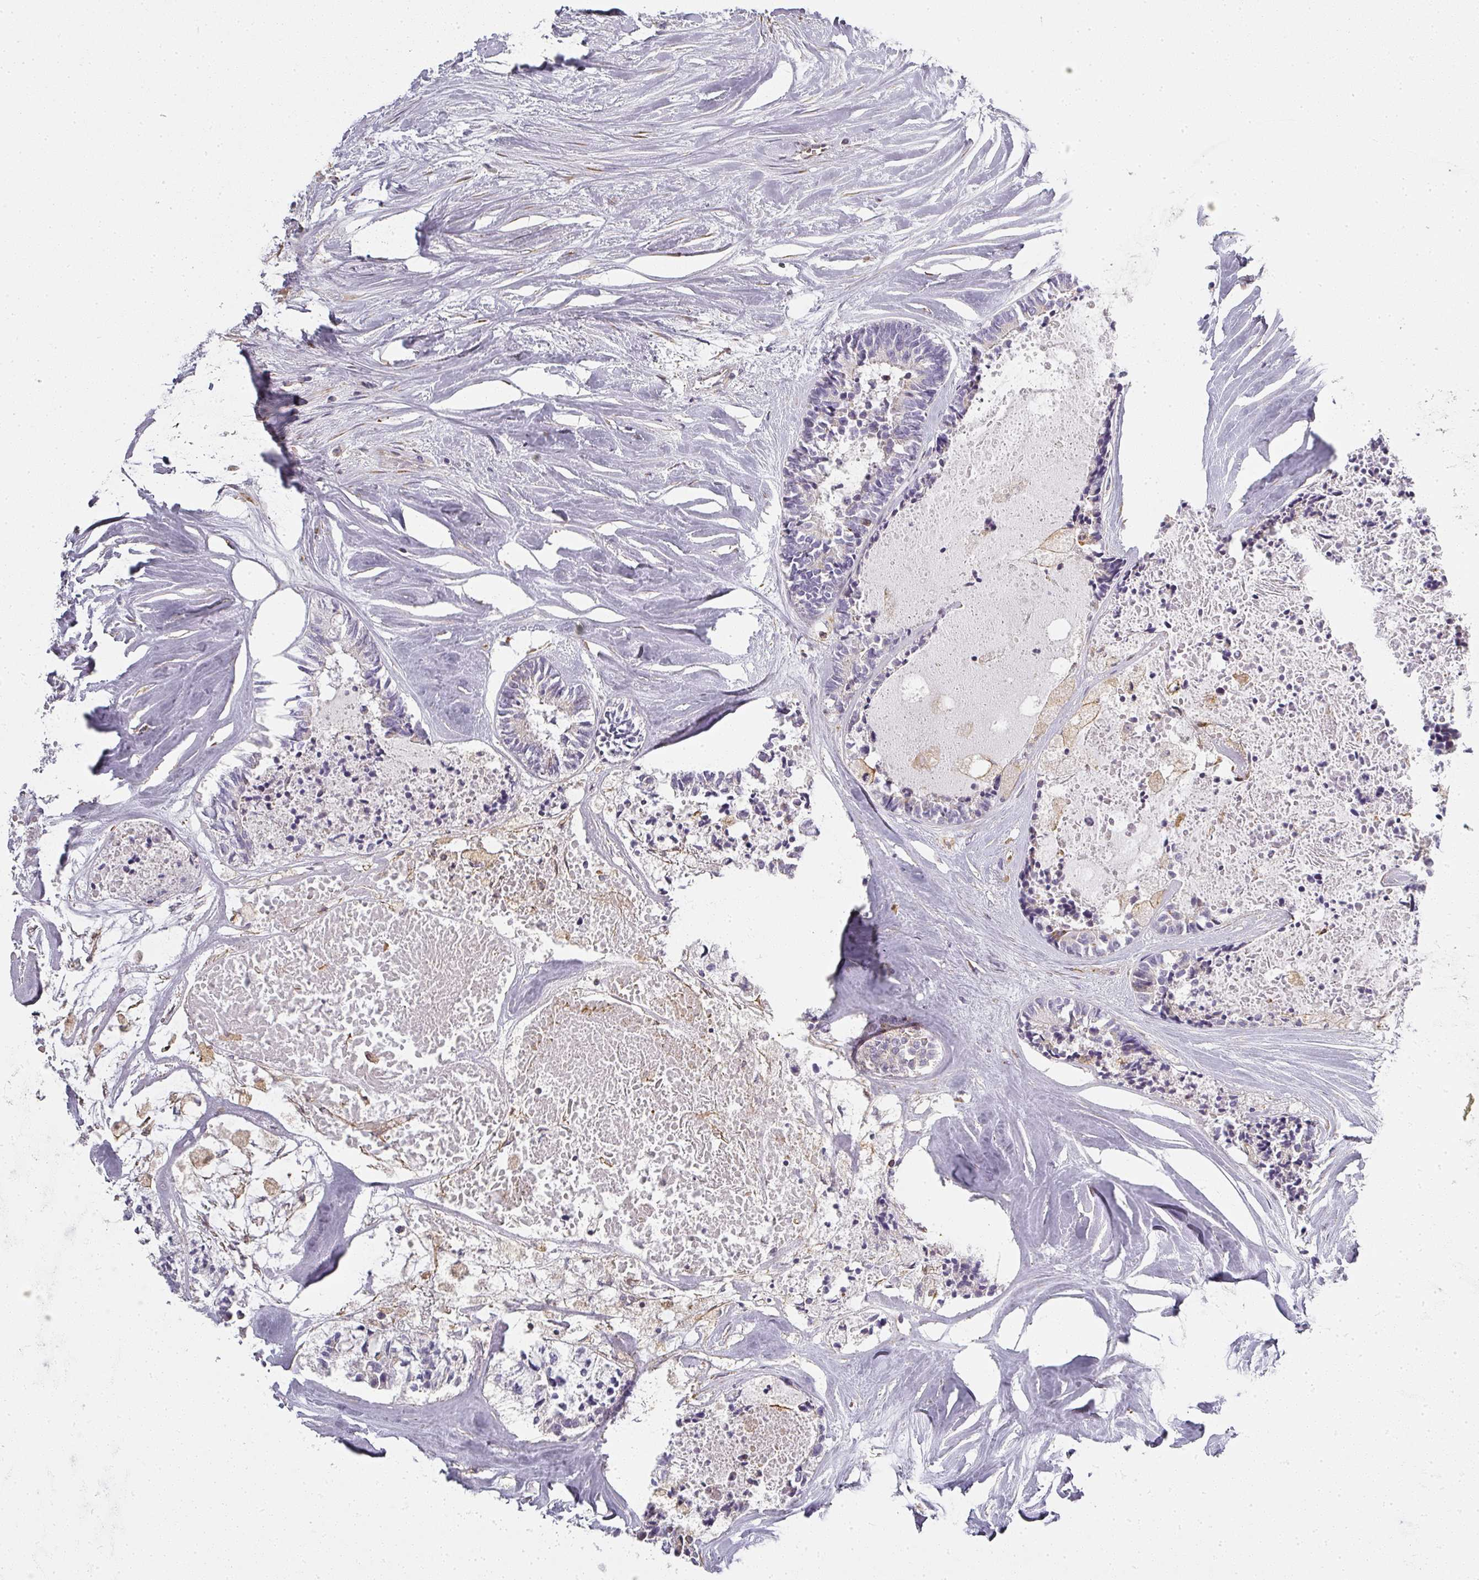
{"staining": {"intensity": "negative", "quantity": "none", "location": "none"}, "tissue": "colorectal cancer", "cell_type": "Tumor cells", "image_type": "cancer", "snomed": [{"axis": "morphology", "description": "Adenocarcinoma, NOS"}, {"axis": "topography", "description": "Colon"}, {"axis": "topography", "description": "Rectum"}], "caption": "This is a micrograph of immunohistochemistry staining of colorectal cancer (adenocarcinoma), which shows no staining in tumor cells.", "gene": "ATP8B2", "patient": {"sex": "male", "age": 57}}